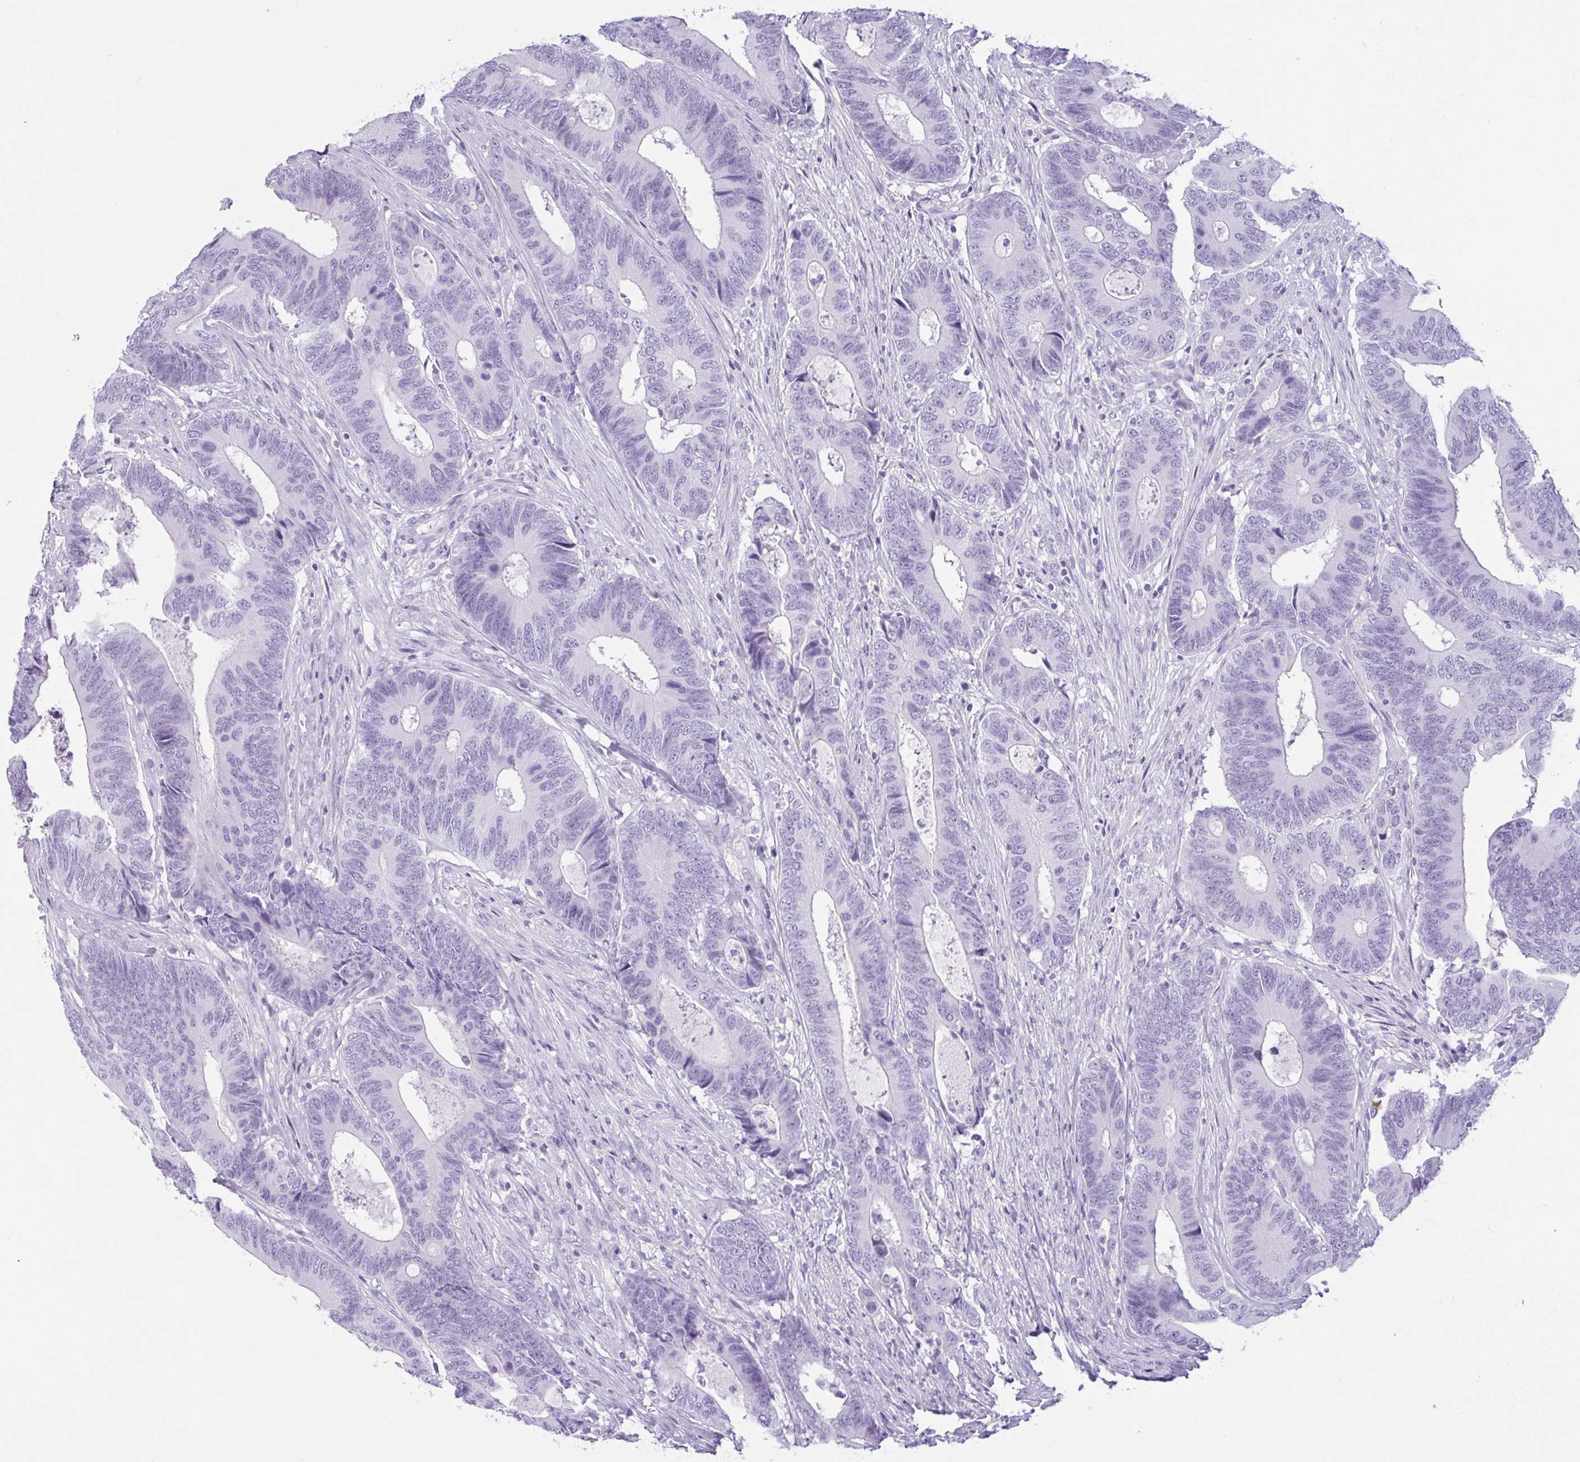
{"staining": {"intensity": "negative", "quantity": "none", "location": "none"}, "tissue": "colorectal cancer", "cell_type": "Tumor cells", "image_type": "cancer", "snomed": [{"axis": "morphology", "description": "Adenocarcinoma, NOS"}, {"axis": "topography", "description": "Colon"}], "caption": "IHC histopathology image of colorectal cancer (adenocarcinoma) stained for a protein (brown), which reveals no staining in tumor cells.", "gene": "CTSE", "patient": {"sex": "male", "age": 87}}